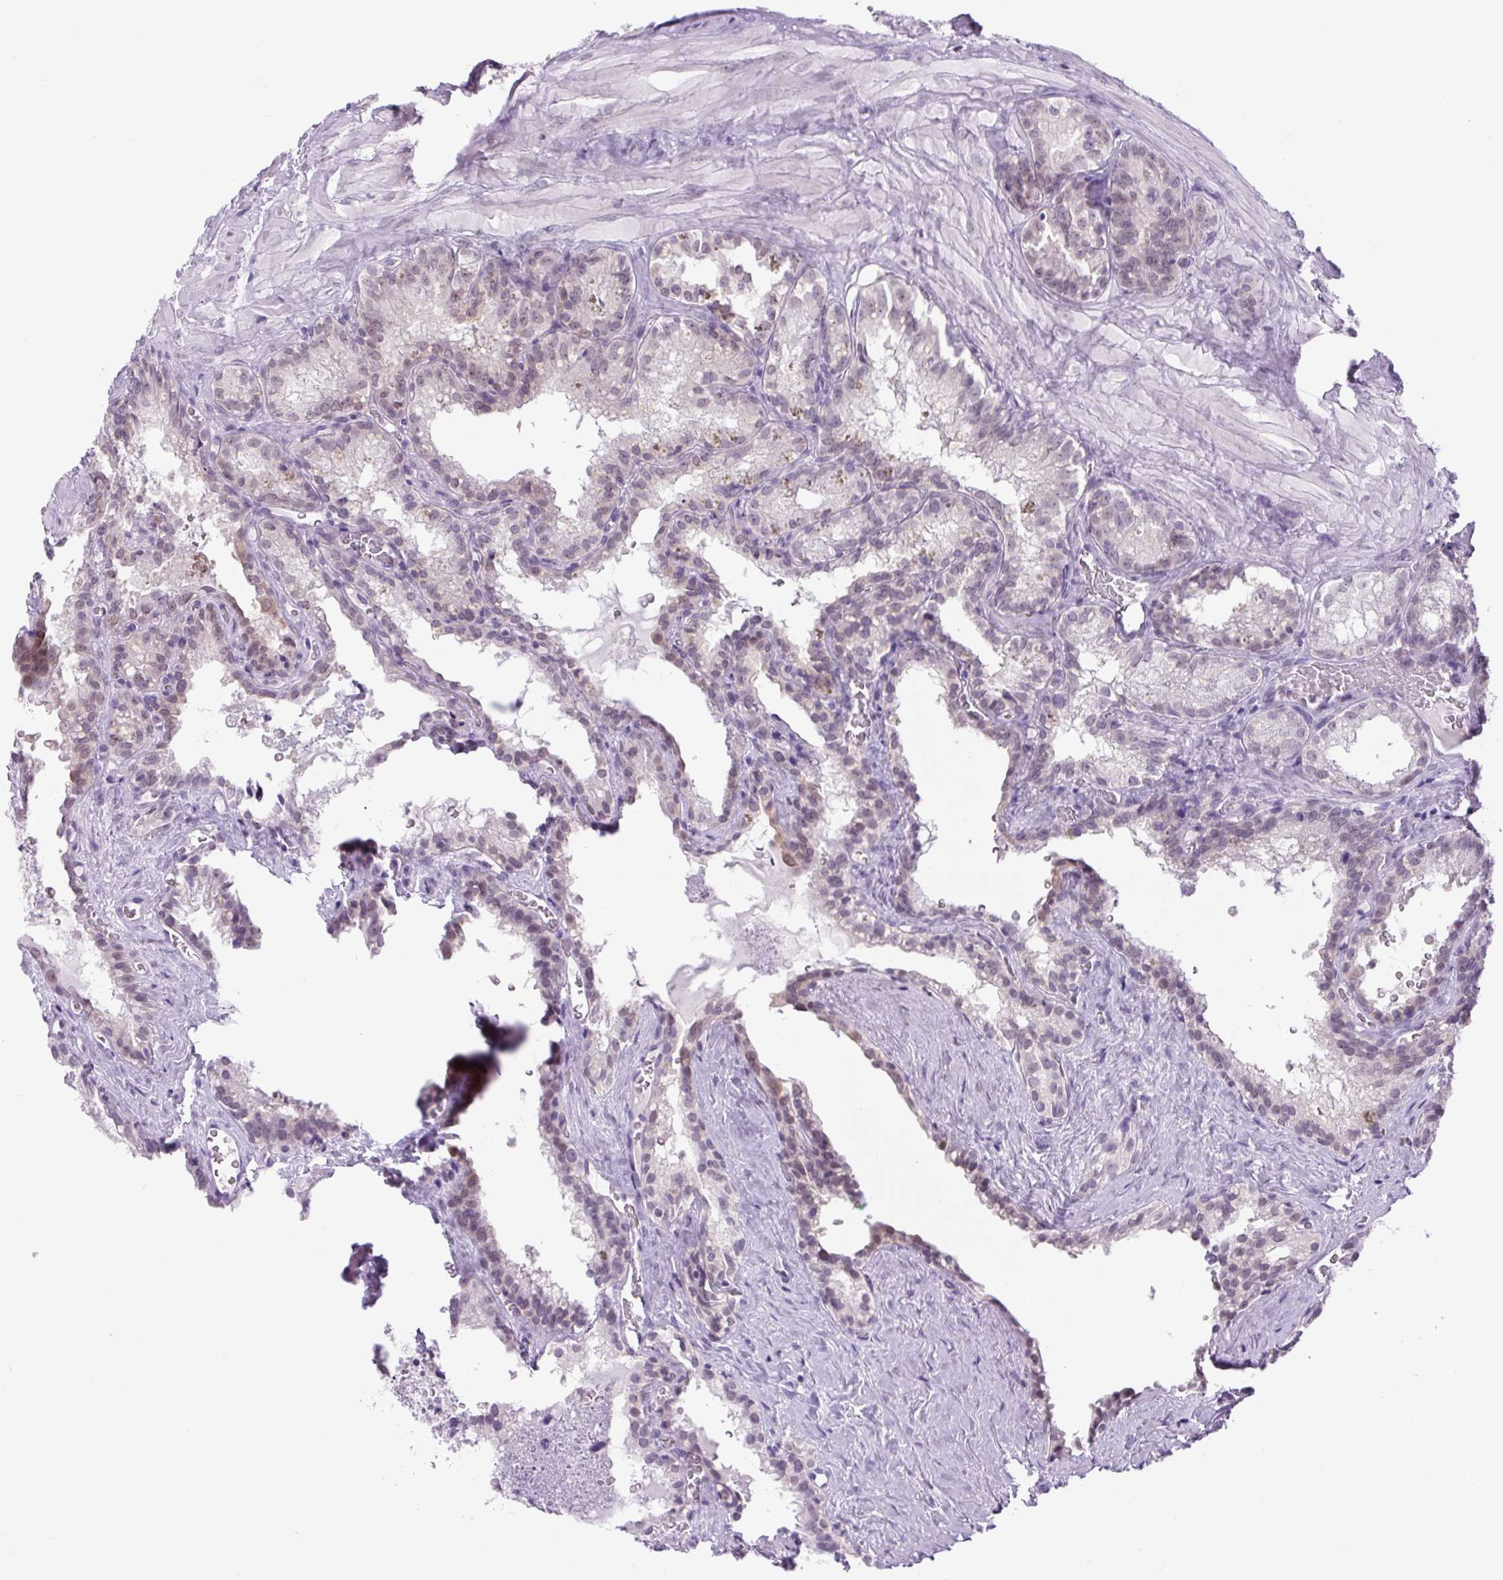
{"staining": {"intensity": "weak", "quantity": "25%-75%", "location": "nuclear"}, "tissue": "seminal vesicle", "cell_type": "Glandular cells", "image_type": "normal", "snomed": [{"axis": "morphology", "description": "Normal tissue, NOS"}, {"axis": "topography", "description": "Seminal veicle"}], "caption": "Immunohistochemistry (IHC) histopathology image of normal seminal vesicle: seminal vesicle stained using IHC demonstrates low levels of weak protein expression localized specifically in the nuclear of glandular cells, appearing as a nuclear brown color.", "gene": "RYBP", "patient": {"sex": "male", "age": 47}}